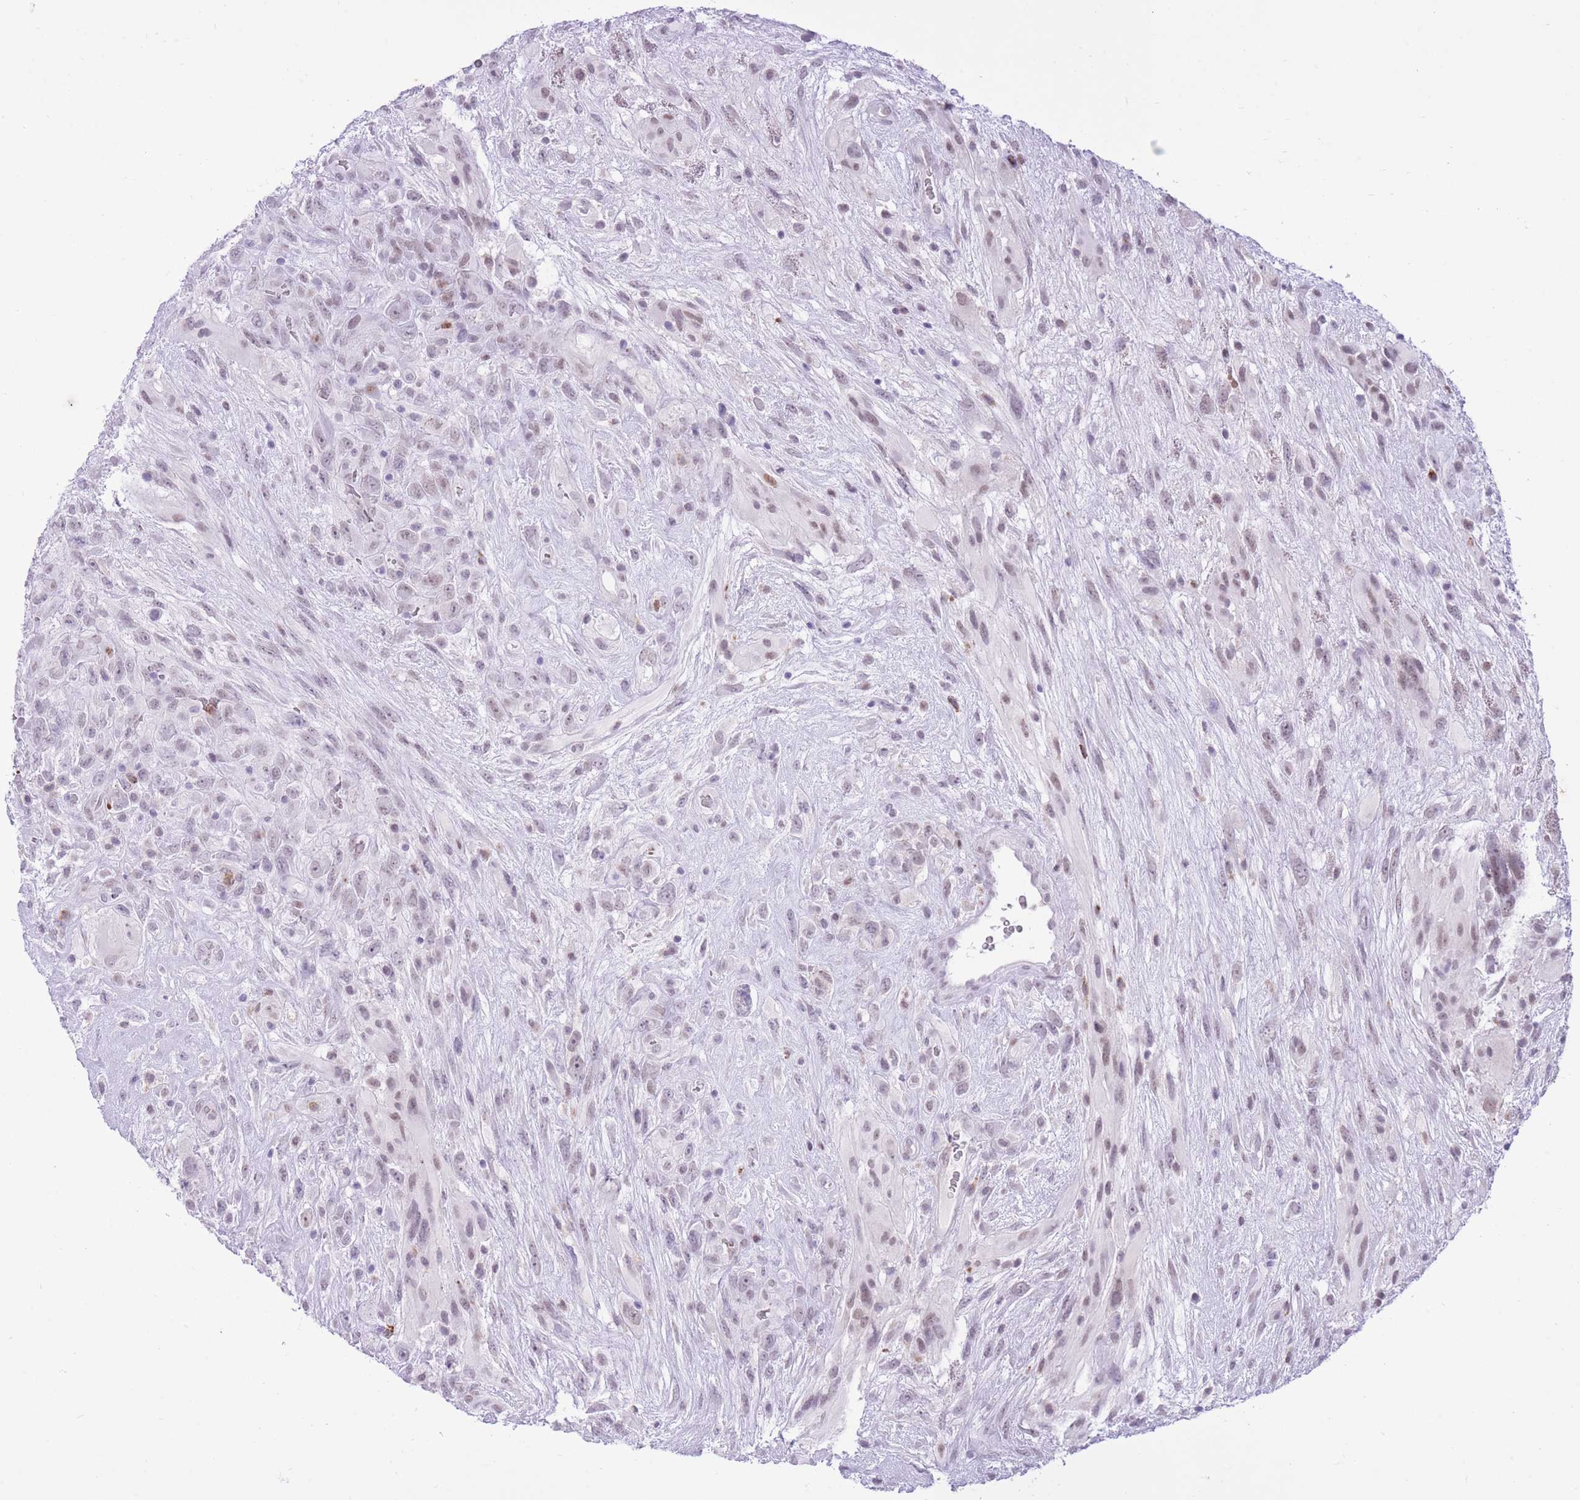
{"staining": {"intensity": "weak", "quantity": "<25%", "location": "nuclear"}, "tissue": "glioma", "cell_type": "Tumor cells", "image_type": "cancer", "snomed": [{"axis": "morphology", "description": "Glioma, malignant, High grade"}, {"axis": "topography", "description": "Brain"}], "caption": "Tumor cells are negative for protein expression in human glioma.", "gene": "MEIS3", "patient": {"sex": "male", "age": 61}}